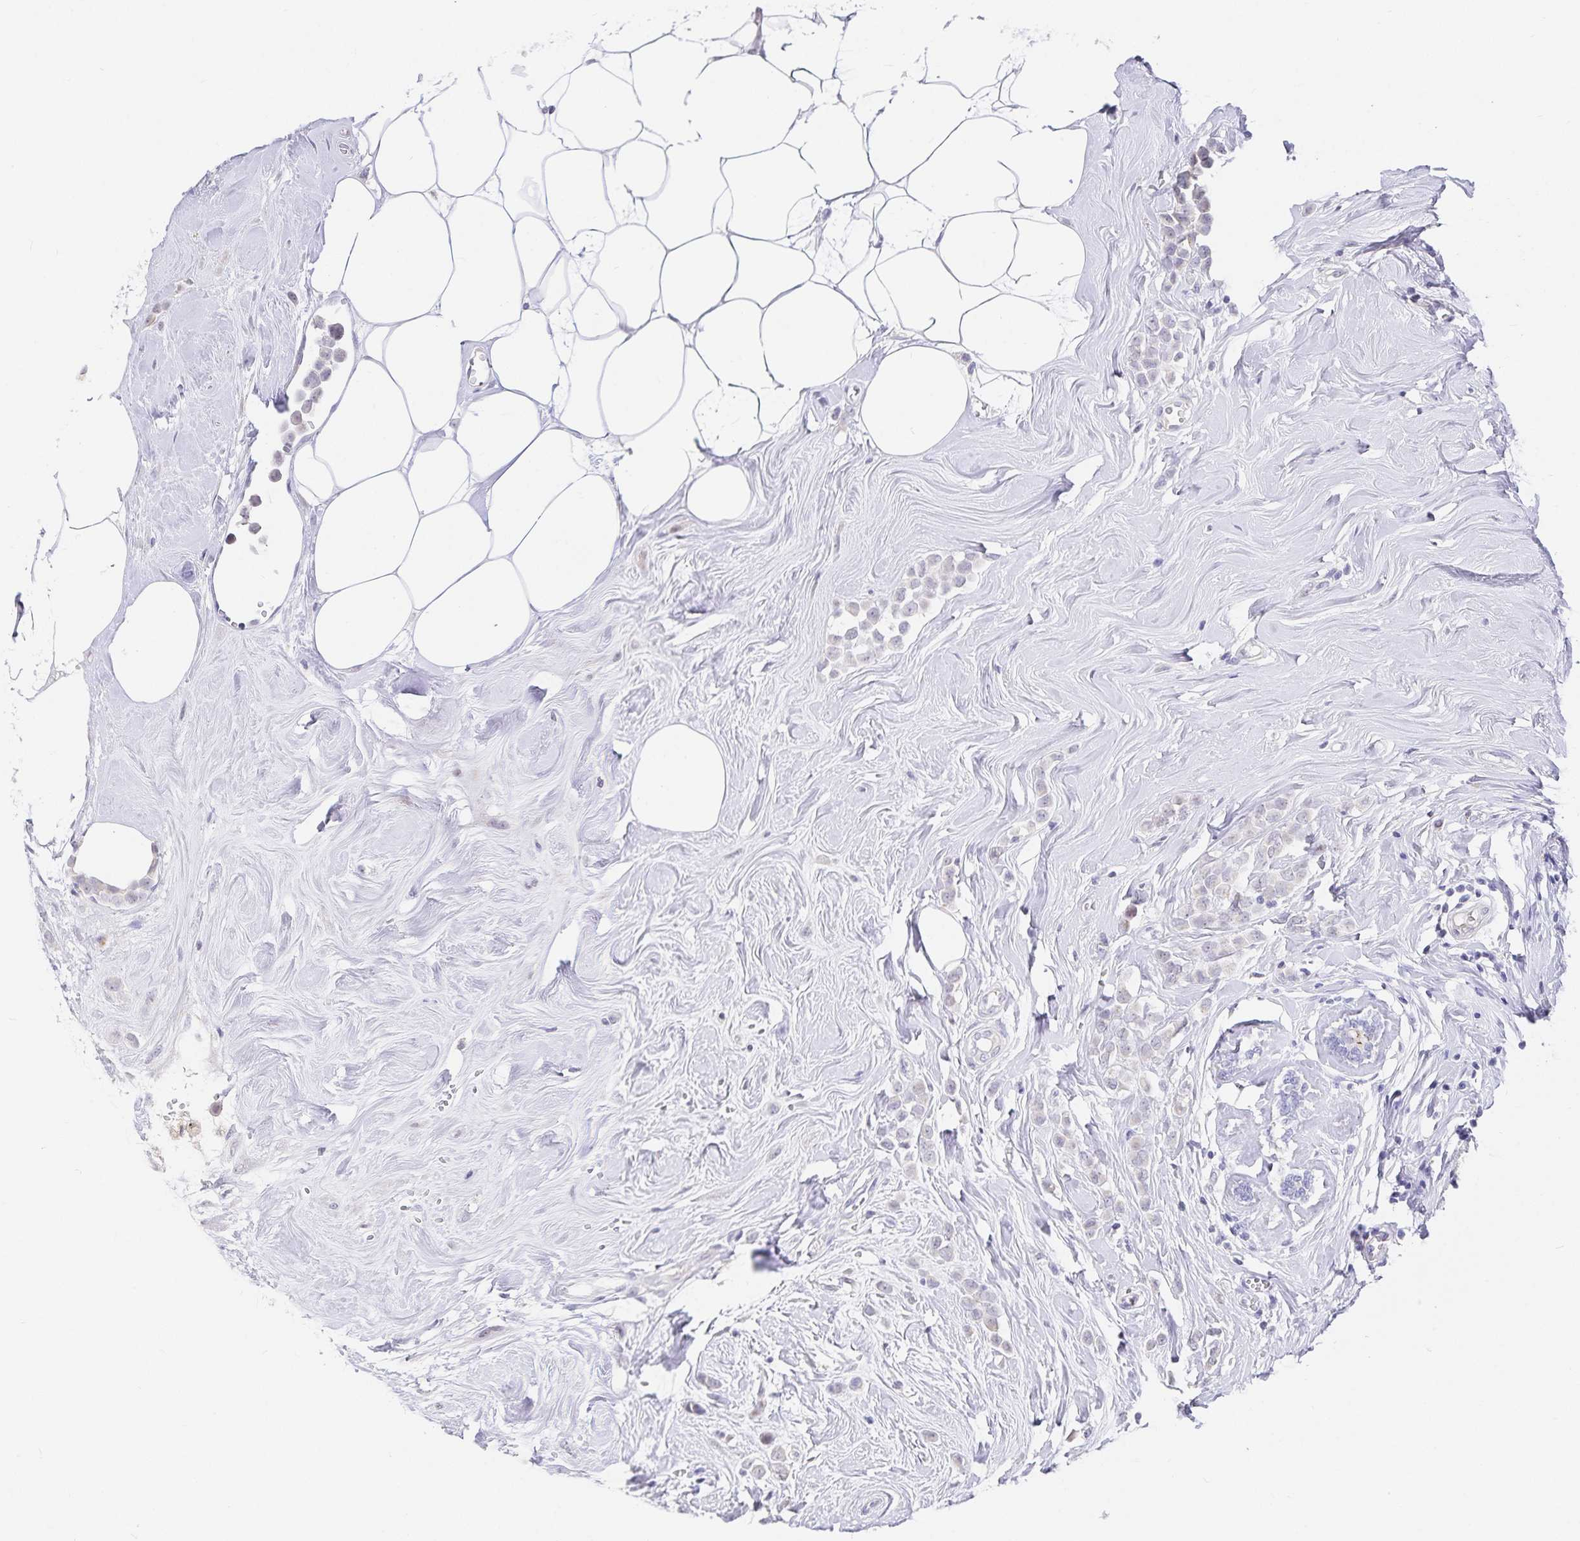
{"staining": {"intensity": "negative", "quantity": "none", "location": "none"}, "tissue": "breast cancer", "cell_type": "Tumor cells", "image_type": "cancer", "snomed": [{"axis": "morphology", "description": "Duct carcinoma"}, {"axis": "topography", "description": "Breast"}], "caption": "This is an IHC photomicrograph of human breast cancer (intraductal carcinoma). There is no expression in tumor cells.", "gene": "KBTBD13", "patient": {"sex": "female", "age": 80}}